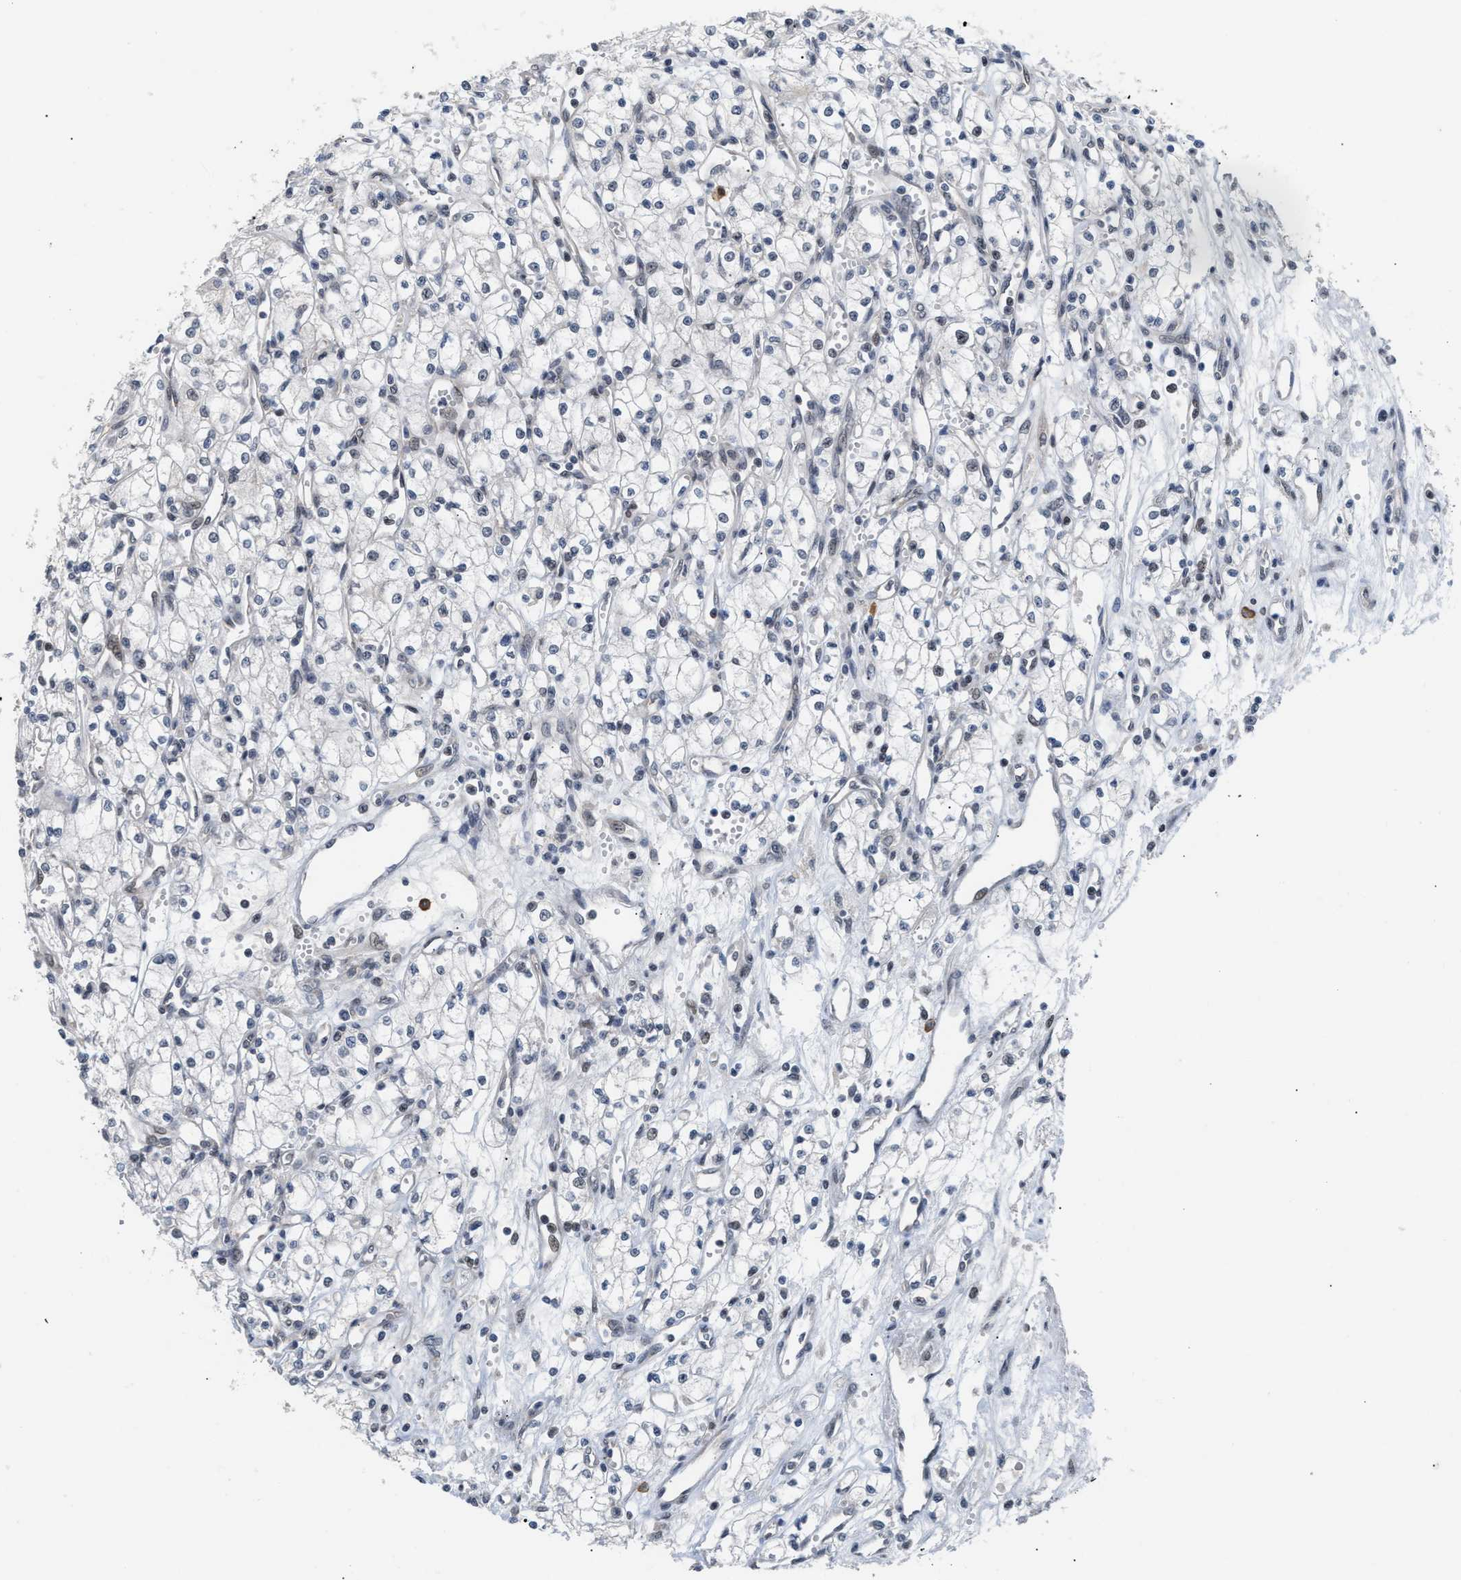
{"staining": {"intensity": "weak", "quantity": "<25%", "location": "nuclear"}, "tissue": "renal cancer", "cell_type": "Tumor cells", "image_type": "cancer", "snomed": [{"axis": "morphology", "description": "Adenocarcinoma, NOS"}, {"axis": "topography", "description": "Kidney"}], "caption": "Immunohistochemistry image of neoplastic tissue: renal cancer (adenocarcinoma) stained with DAB (3,3'-diaminobenzidine) reveals no significant protein expression in tumor cells. (Stains: DAB immunohistochemistry (IHC) with hematoxylin counter stain, Microscopy: brightfield microscopy at high magnification).", "gene": "TXNRD3", "patient": {"sex": "male", "age": 59}}